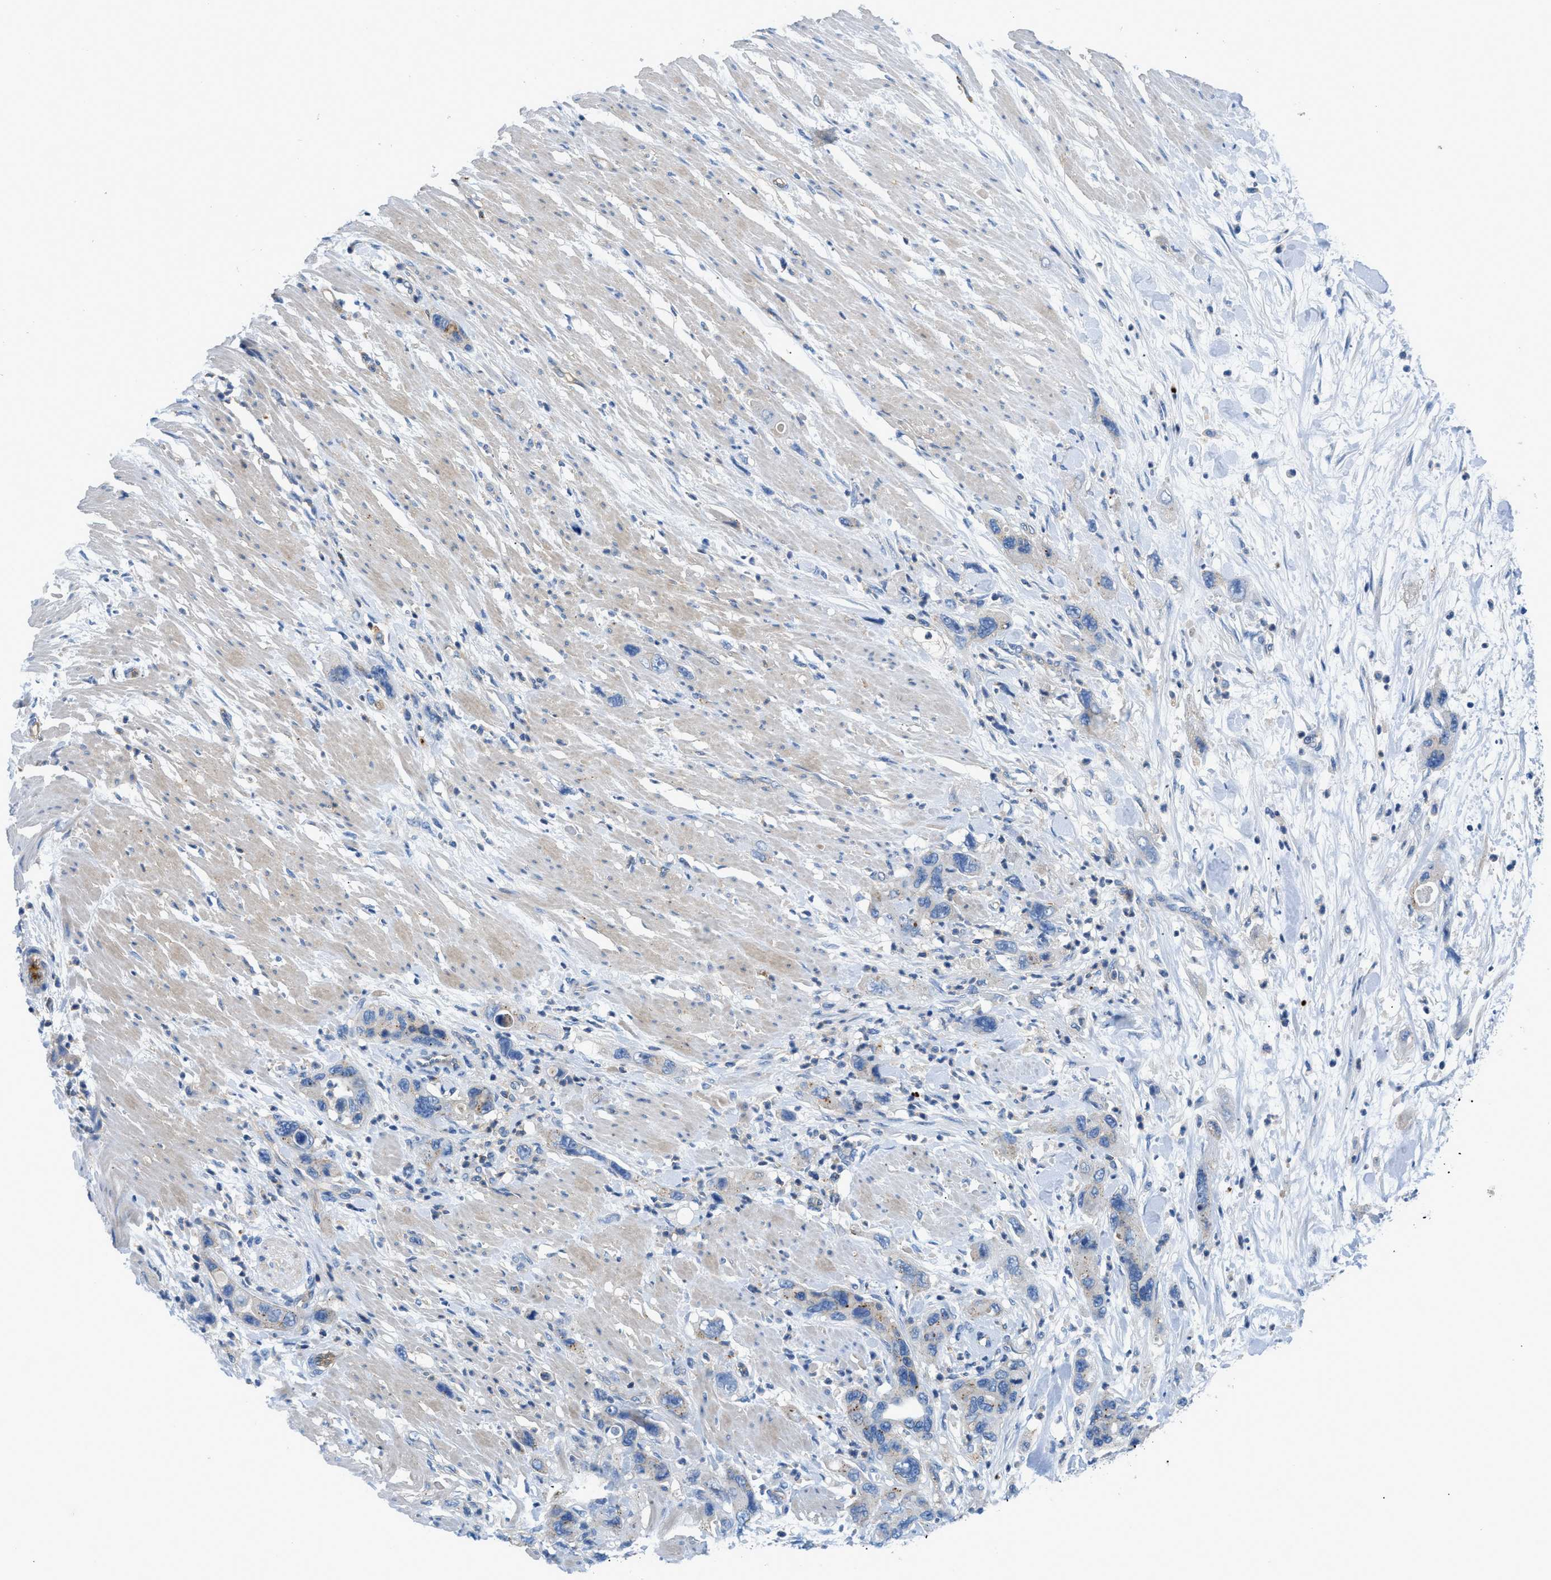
{"staining": {"intensity": "weak", "quantity": ">75%", "location": "cytoplasmic/membranous"}, "tissue": "pancreatic cancer", "cell_type": "Tumor cells", "image_type": "cancer", "snomed": [{"axis": "morphology", "description": "Normal tissue, NOS"}, {"axis": "morphology", "description": "Adenocarcinoma, NOS"}, {"axis": "topography", "description": "Pancreas"}], "caption": "The photomicrograph shows immunohistochemical staining of adenocarcinoma (pancreatic). There is weak cytoplasmic/membranous positivity is identified in approximately >75% of tumor cells.", "gene": "ORAI1", "patient": {"sex": "female", "age": 71}}